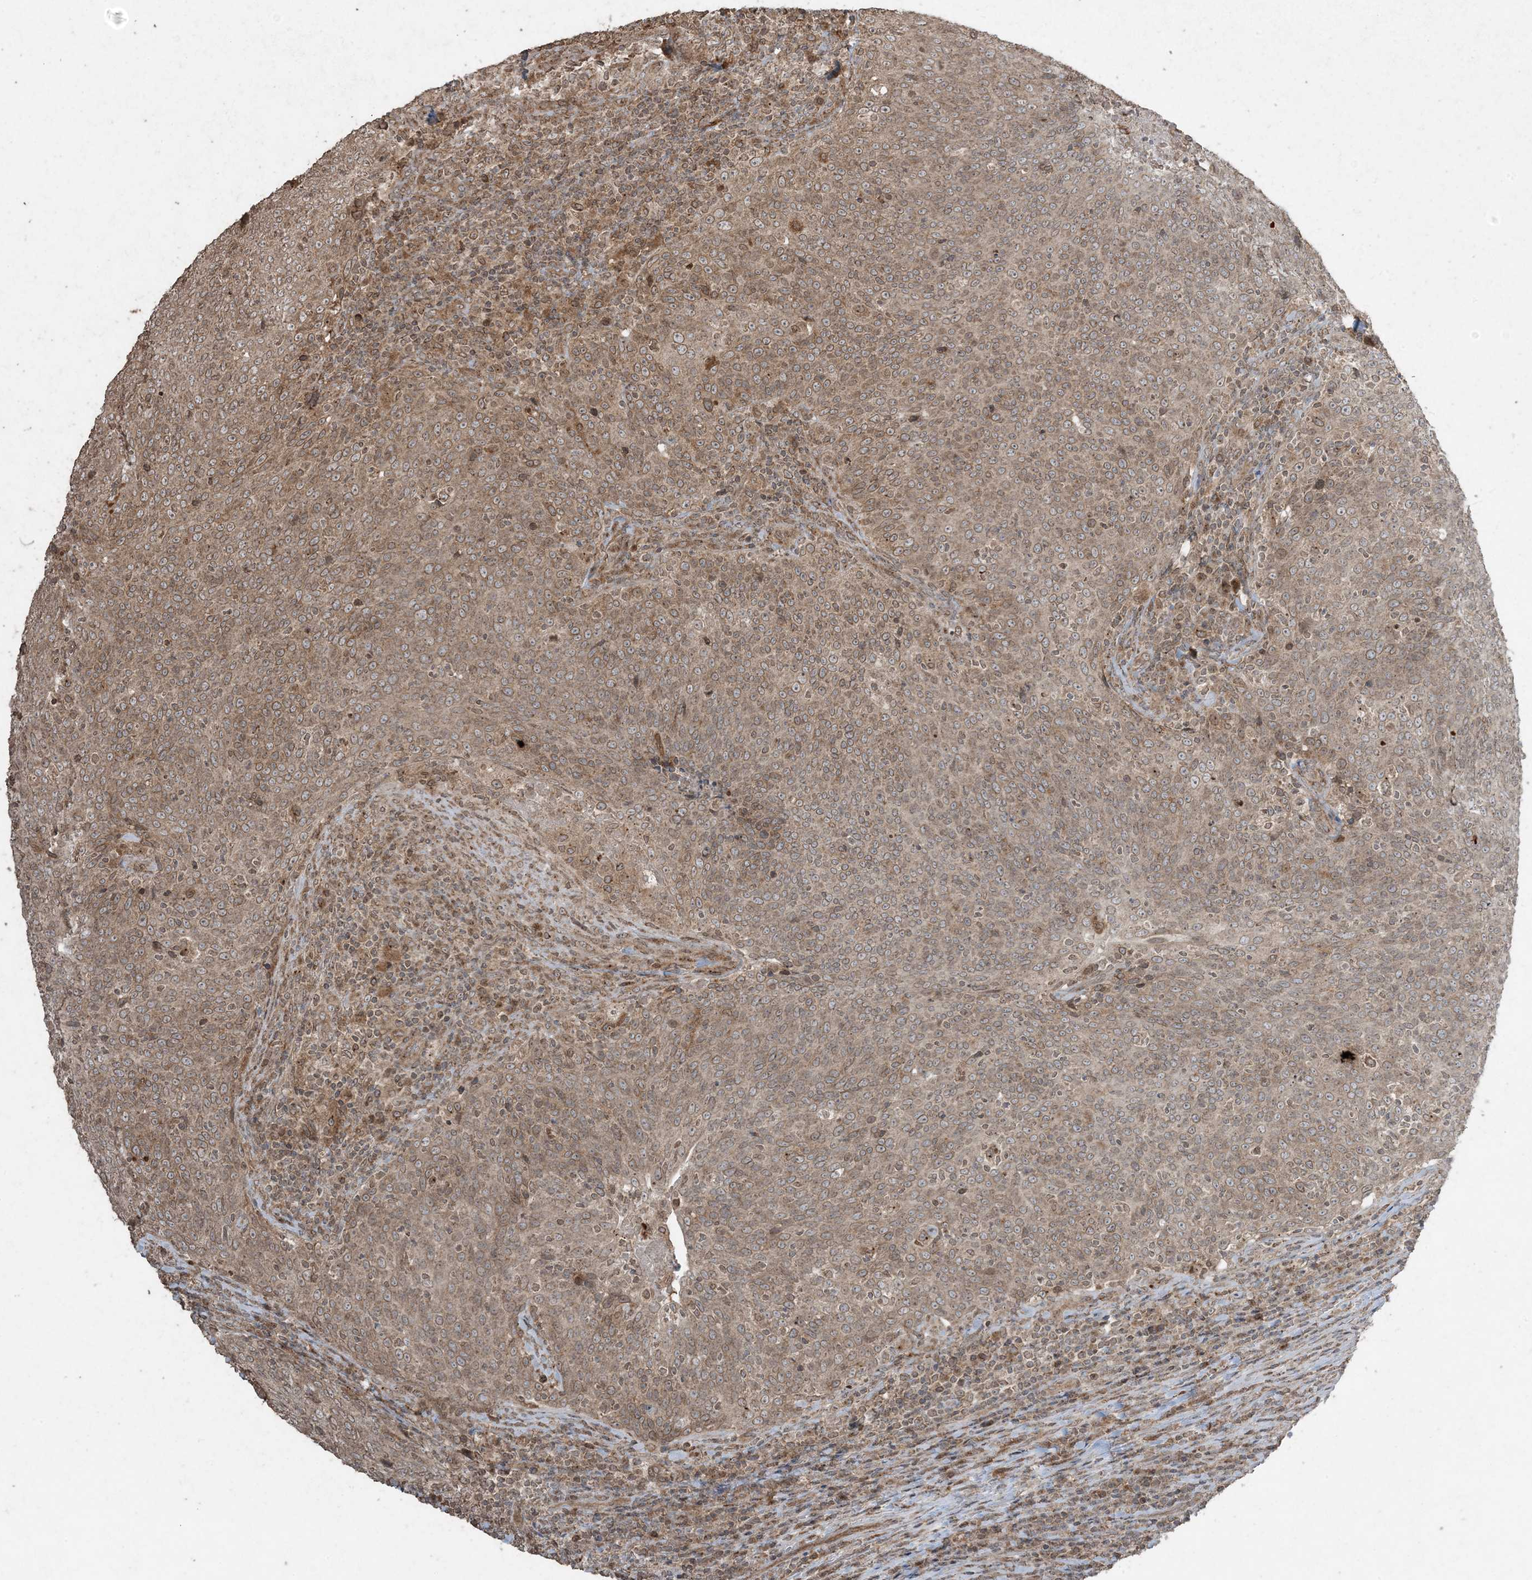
{"staining": {"intensity": "moderate", "quantity": ">75%", "location": "cytoplasmic/membranous"}, "tissue": "head and neck cancer", "cell_type": "Tumor cells", "image_type": "cancer", "snomed": [{"axis": "morphology", "description": "Squamous cell carcinoma, NOS"}, {"axis": "morphology", "description": "Squamous cell carcinoma, metastatic, NOS"}, {"axis": "topography", "description": "Lymph node"}, {"axis": "topography", "description": "Head-Neck"}], "caption": "A histopathology image of head and neck cancer (squamous cell carcinoma) stained for a protein shows moderate cytoplasmic/membranous brown staining in tumor cells.", "gene": "DDX19B", "patient": {"sex": "male", "age": 62}}